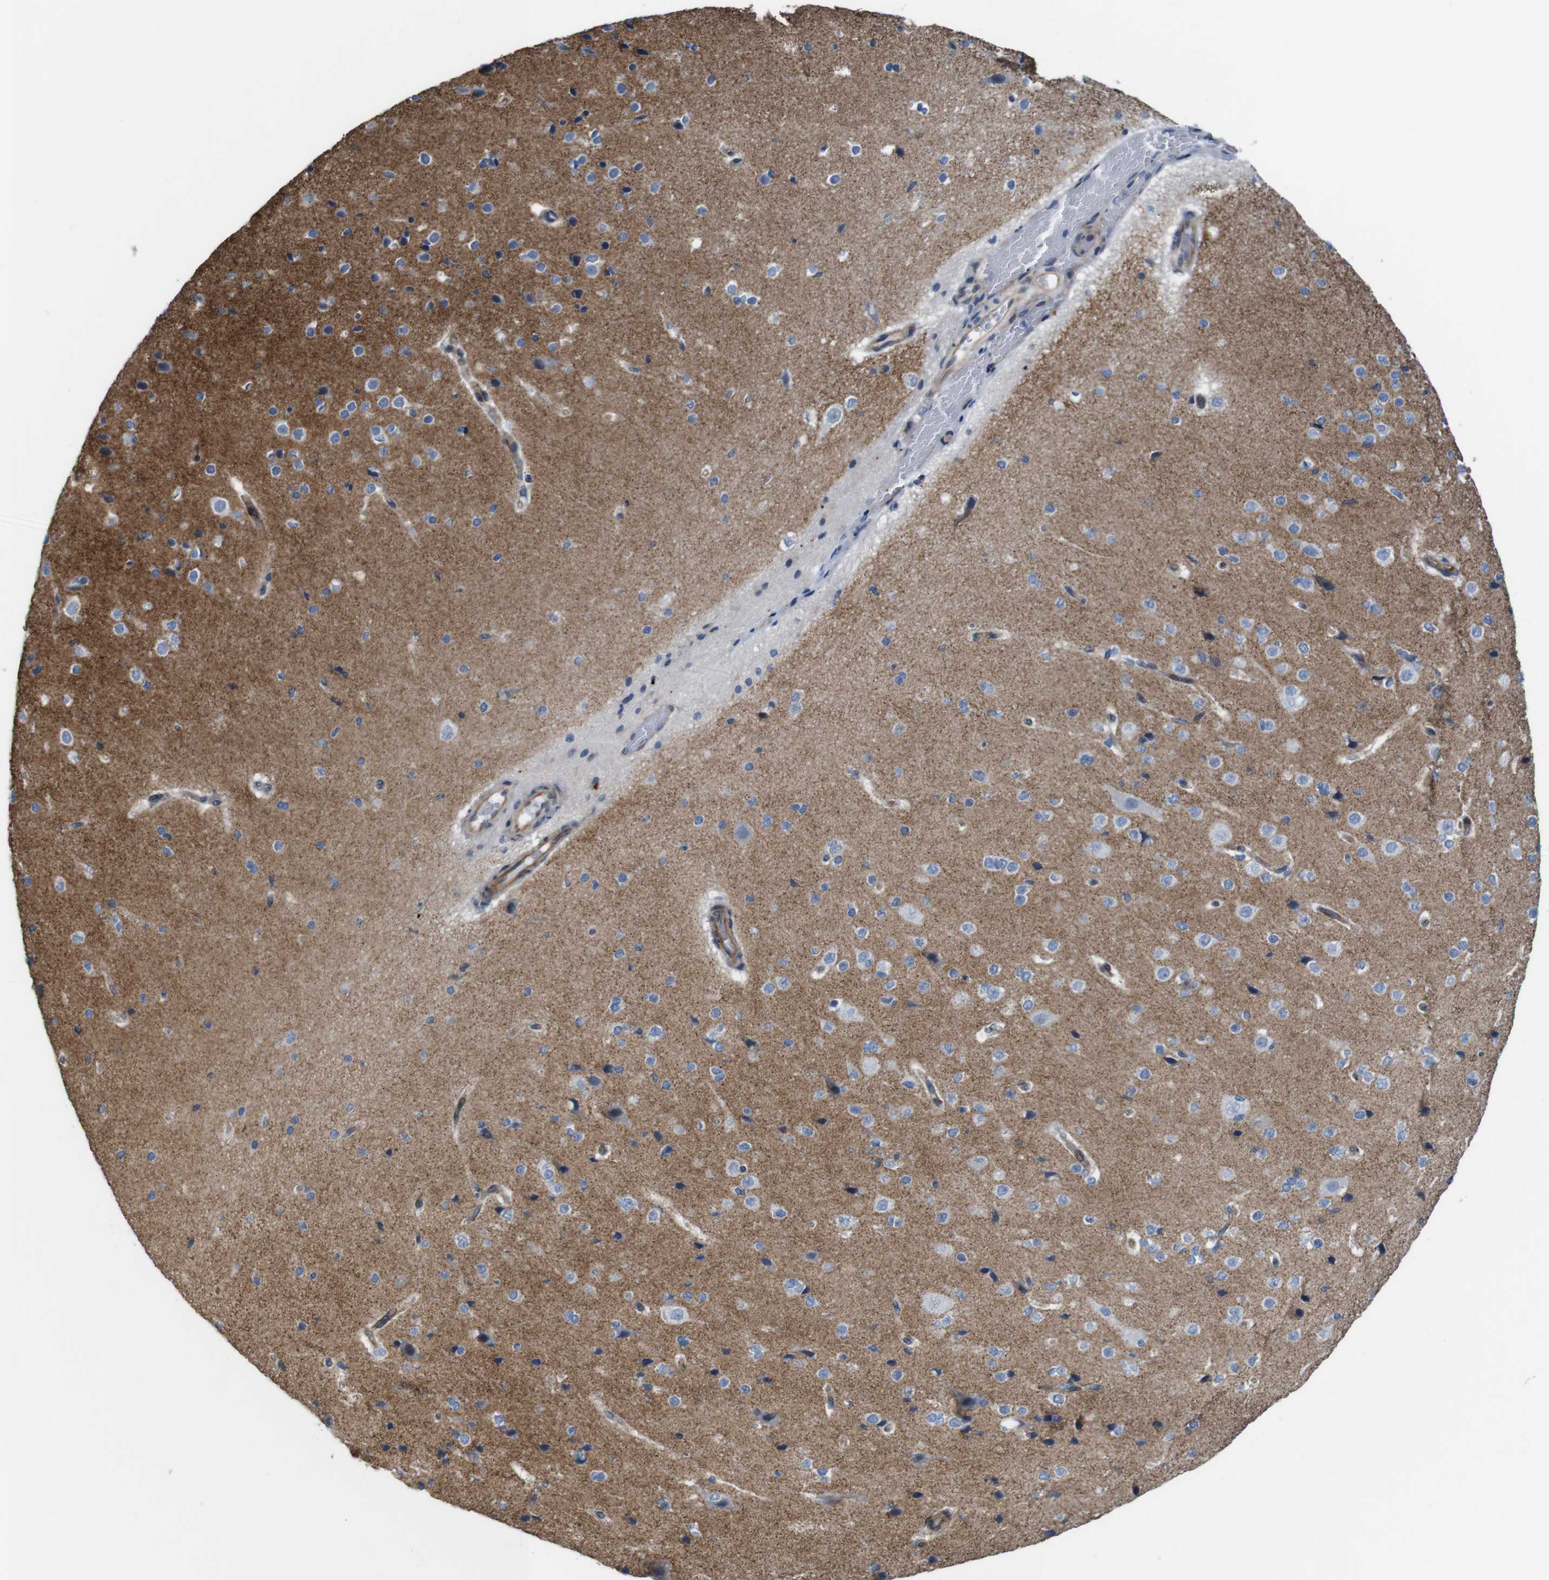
{"staining": {"intensity": "negative", "quantity": "none", "location": "none"}, "tissue": "cerebral cortex", "cell_type": "Endothelial cells", "image_type": "normal", "snomed": [{"axis": "morphology", "description": "Normal tissue, NOS"}, {"axis": "morphology", "description": "Developmental malformation"}, {"axis": "topography", "description": "Cerebral cortex"}], "caption": "Unremarkable cerebral cortex was stained to show a protein in brown. There is no significant staining in endothelial cells.", "gene": "PCOLCE2", "patient": {"sex": "female", "age": 30}}